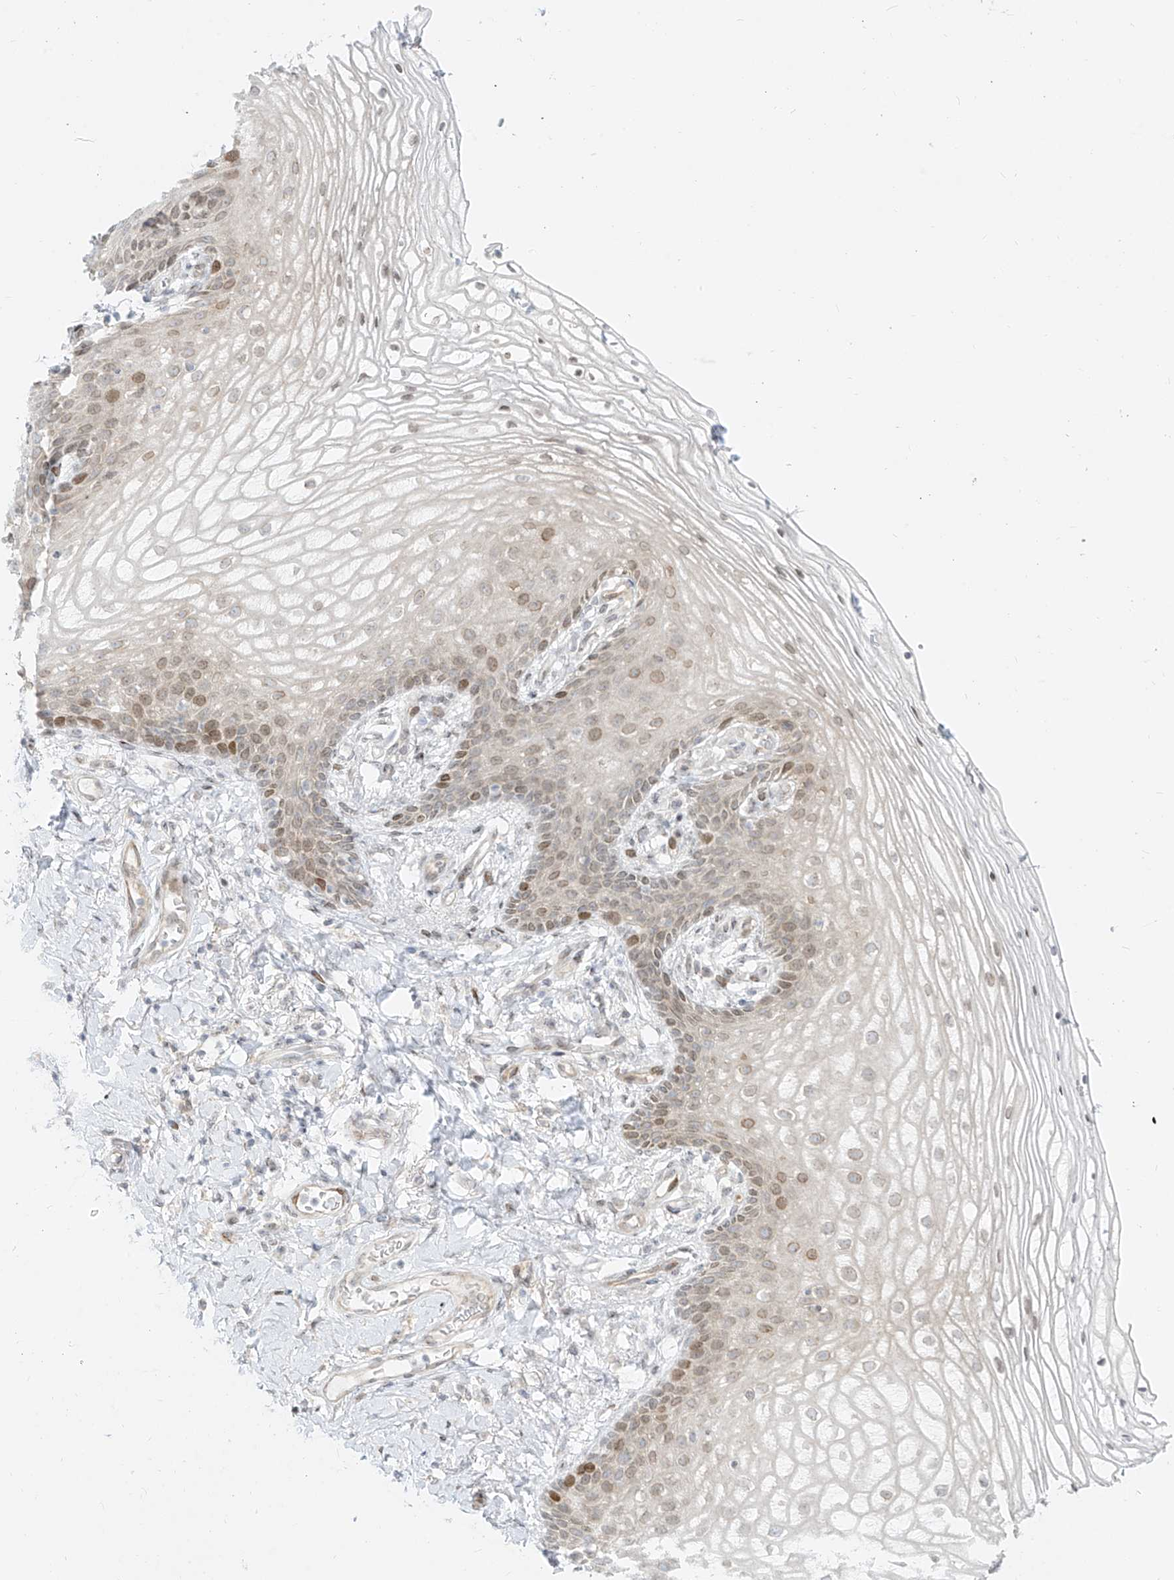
{"staining": {"intensity": "moderate", "quantity": "<25%", "location": "nuclear"}, "tissue": "vagina", "cell_type": "Squamous epithelial cells", "image_type": "normal", "snomed": [{"axis": "morphology", "description": "Normal tissue, NOS"}, {"axis": "topography", "description": "Vagina"}], "caption": "Immunohistochemistry photomicrograph of benign vagina stained for a protein (brown), which shows low levels of moderate nuclear expression in about <25% of squamous epithelial cells.", "gene": "NHSL1", "patient": {"sex": "female", "age": 60}}